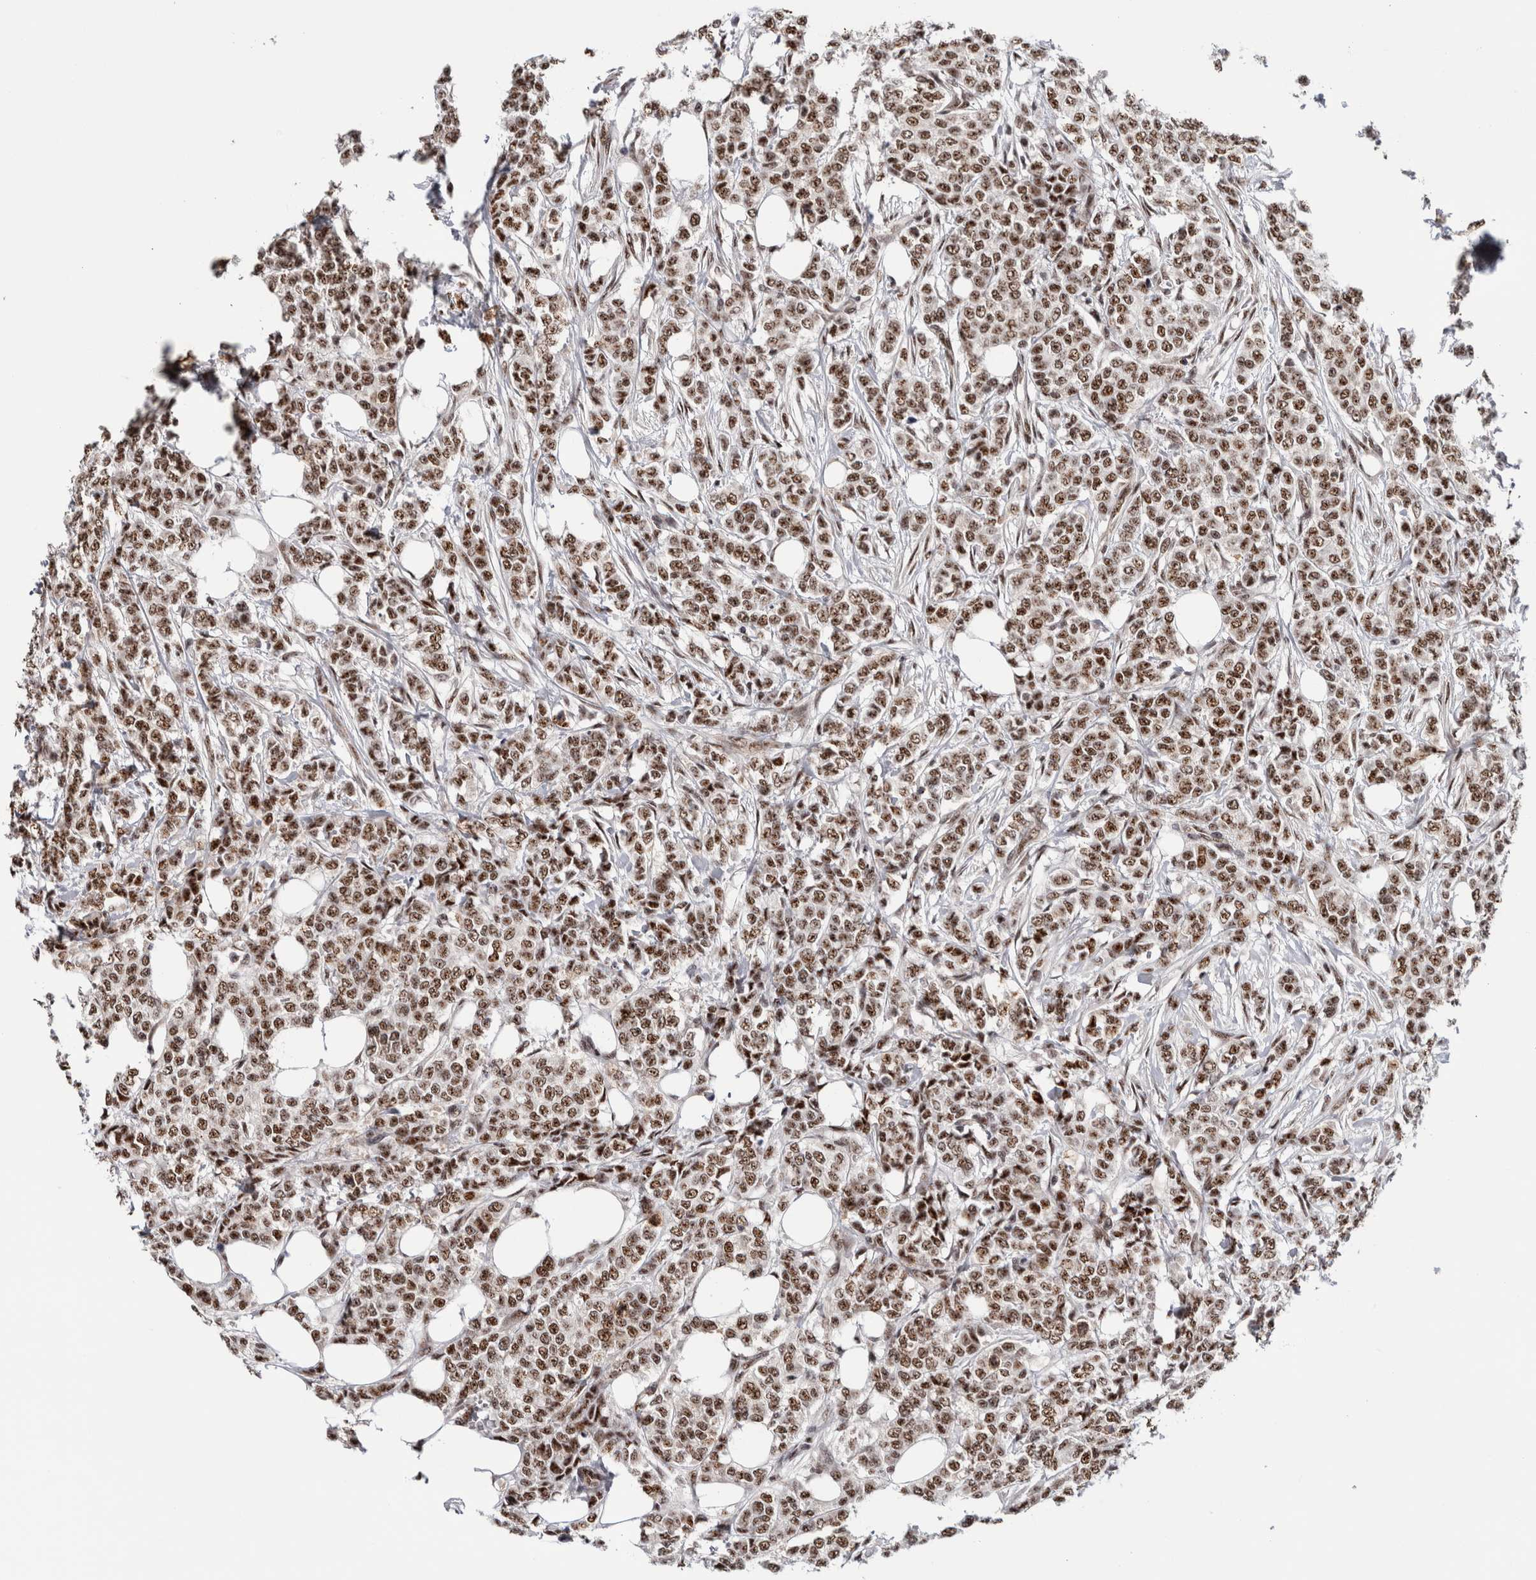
{"staining": {"intensity": "strong", "quantity": ">75%", "location": "nuclear"}, "tissue": "breast cancer", "cell_type": "Tumor cells", "image_type": "cancer", "snomed": [{"axis": "morphology", "description": "Lobular carcinoma"}, {"axis": "topography", "description": "Skin"}, {"axis": "topography", "description": "Breast"}], "caption": "Breast cancer (lobular carcinoma) stained with DAB immunohistochemistry (IHC) shows high levels of strong nuclear staining in about >75% of tumor cells.", "gene": "MKNK1", "patient": {"sex": "female", "age": 46}}